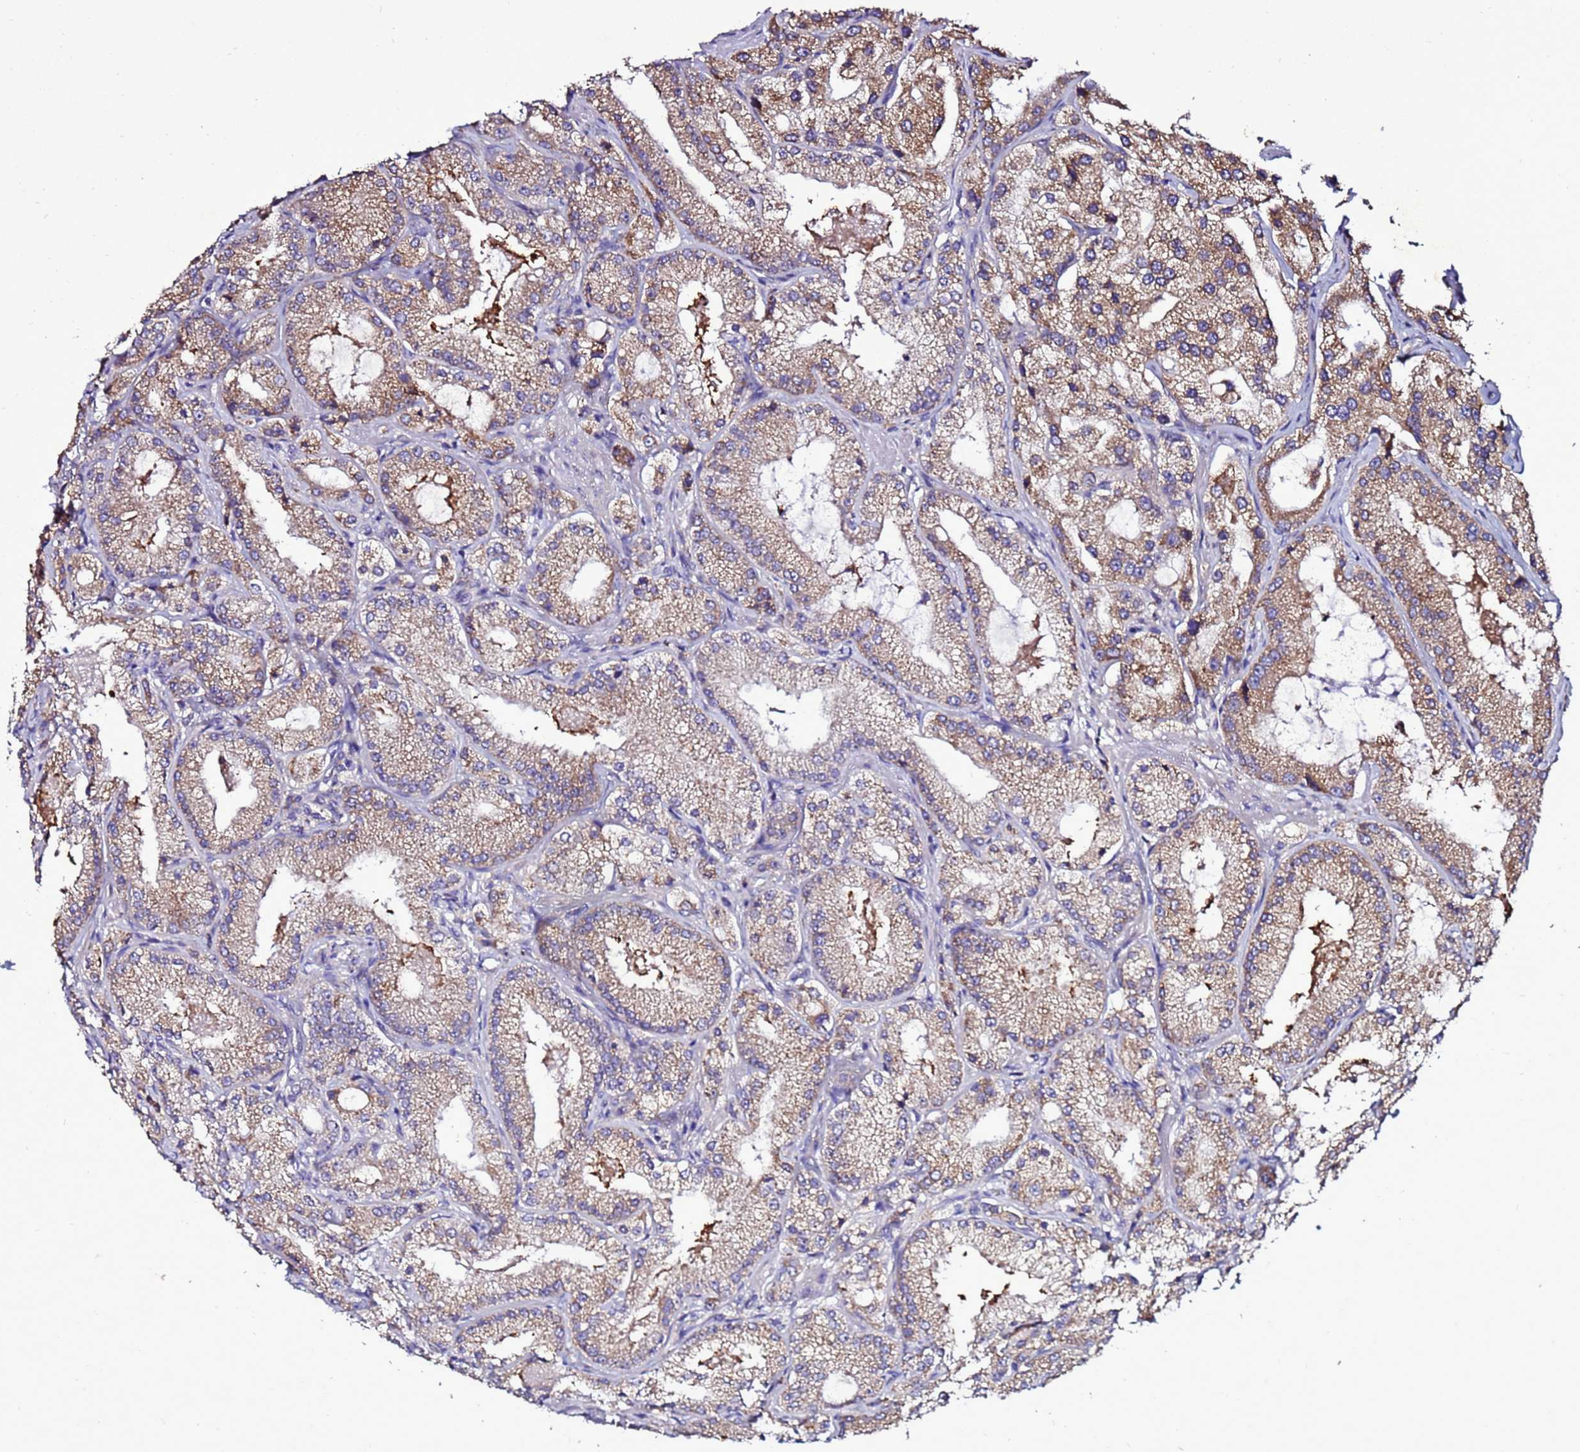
{"staining": {"intensity": "moderate", "quantity": "25%-75%", "location": "cytoplasmic/membranous"}, "tissue": "prostate cancer", "cell_type": "Tumor cells", "image_type": "cancer", "snomed": [{"axis": "morphology", "description": "Adenocarcinoma, Low grade"}, {"axis": "topography", "description": "Prostate"}], "caption": "DAB (3,3'-diaminobenzidine) immunohistochemical staining of human prostate cancer (low-grade adenocarcinoma) demonstrates moderate cytoplasmic/membranous protein positivity in approximately 25%-75% of tumor cells.", "gene": "ANTKMT", "patient": {"sex": "male", "age": 69}}